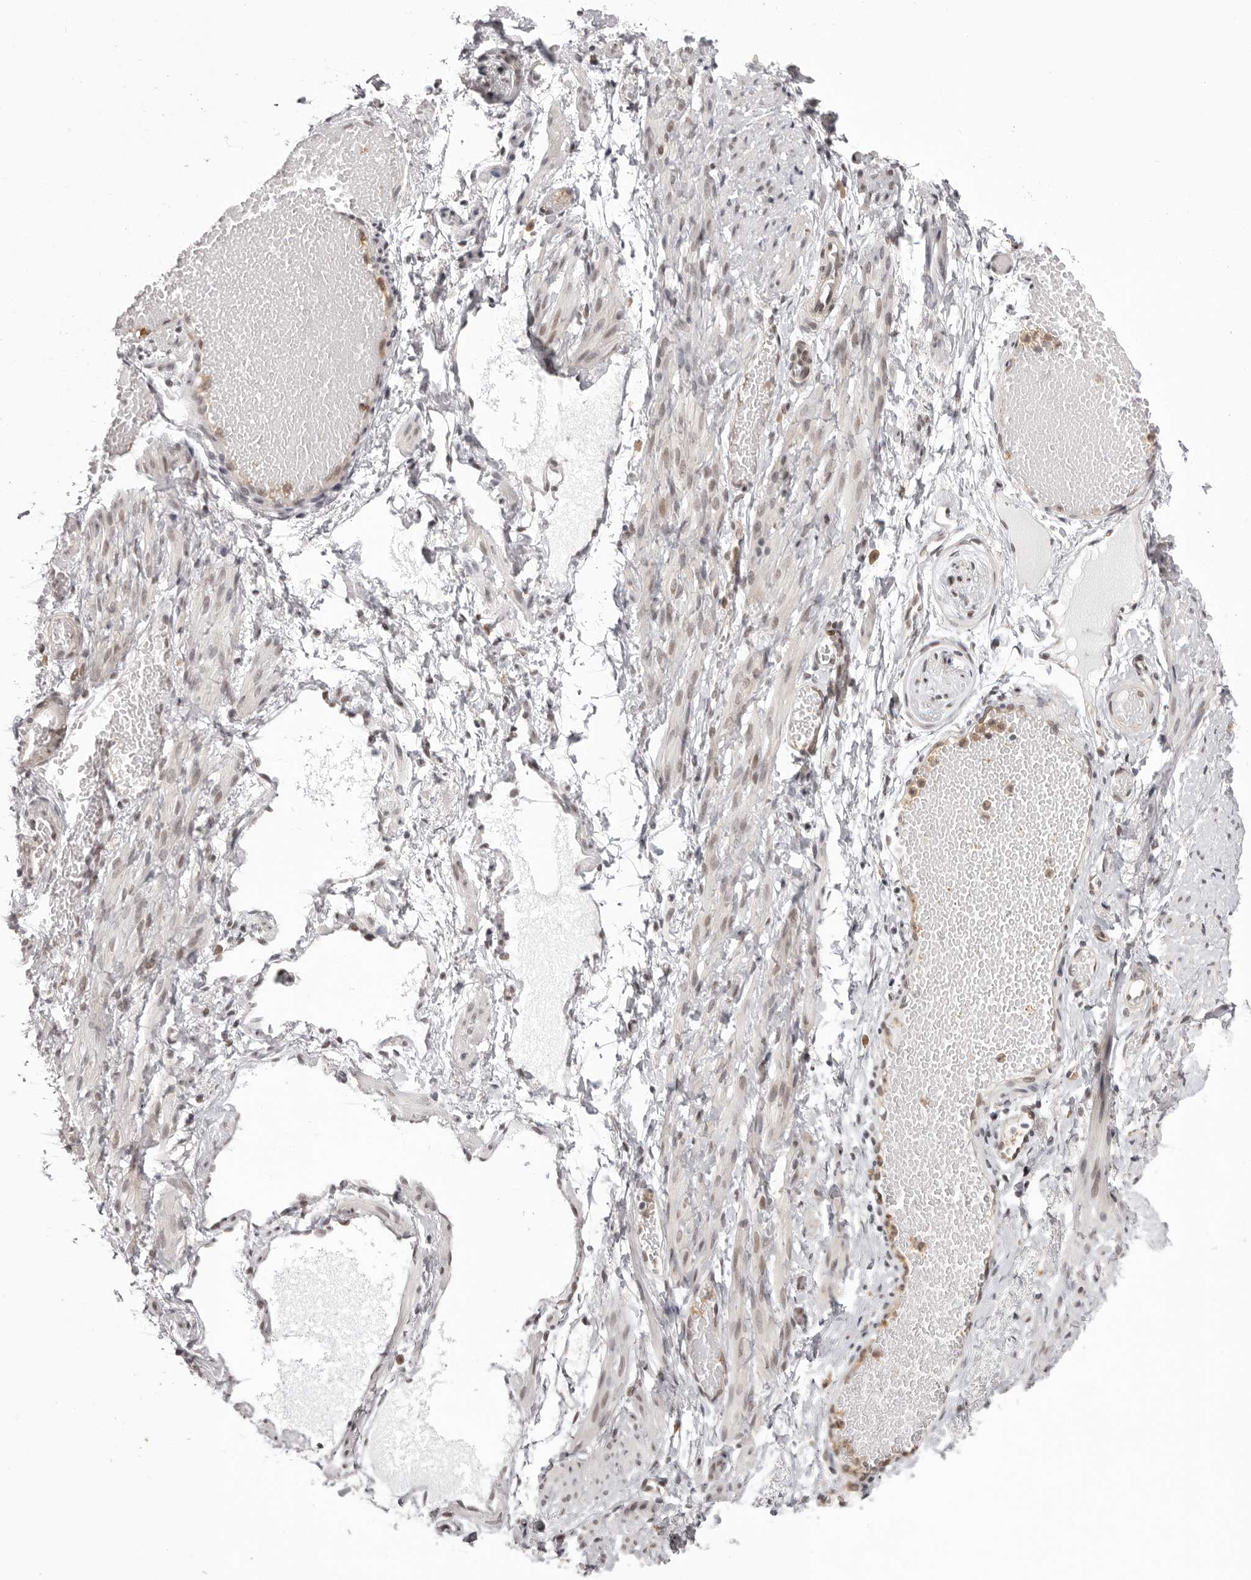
{"staining": {"intensity": "negative", "quantity": "none", "location": "none"}, "tissue": "adipose tissue", "cell_type": "Adipocytes", "image_type": "normal", "snomed": [{"axis": "morphology", "description": "Normal tissue, NOS"}, {"axis": "topography", "description": "Smooth muscle"}, {"axis": "topography", "description": "Peripheral nerve tissue"}], "caption": "DAB (3,3'-diaminobenzidine) immunohistochemical staining of benign human adipose tissue demonstrates no significant positivity in adipocytes. (DAB IHC visualized using brightfield microscopy, high magnification).", "gene": "RNF2", "patient": {"sex": "female", "age": 39}}